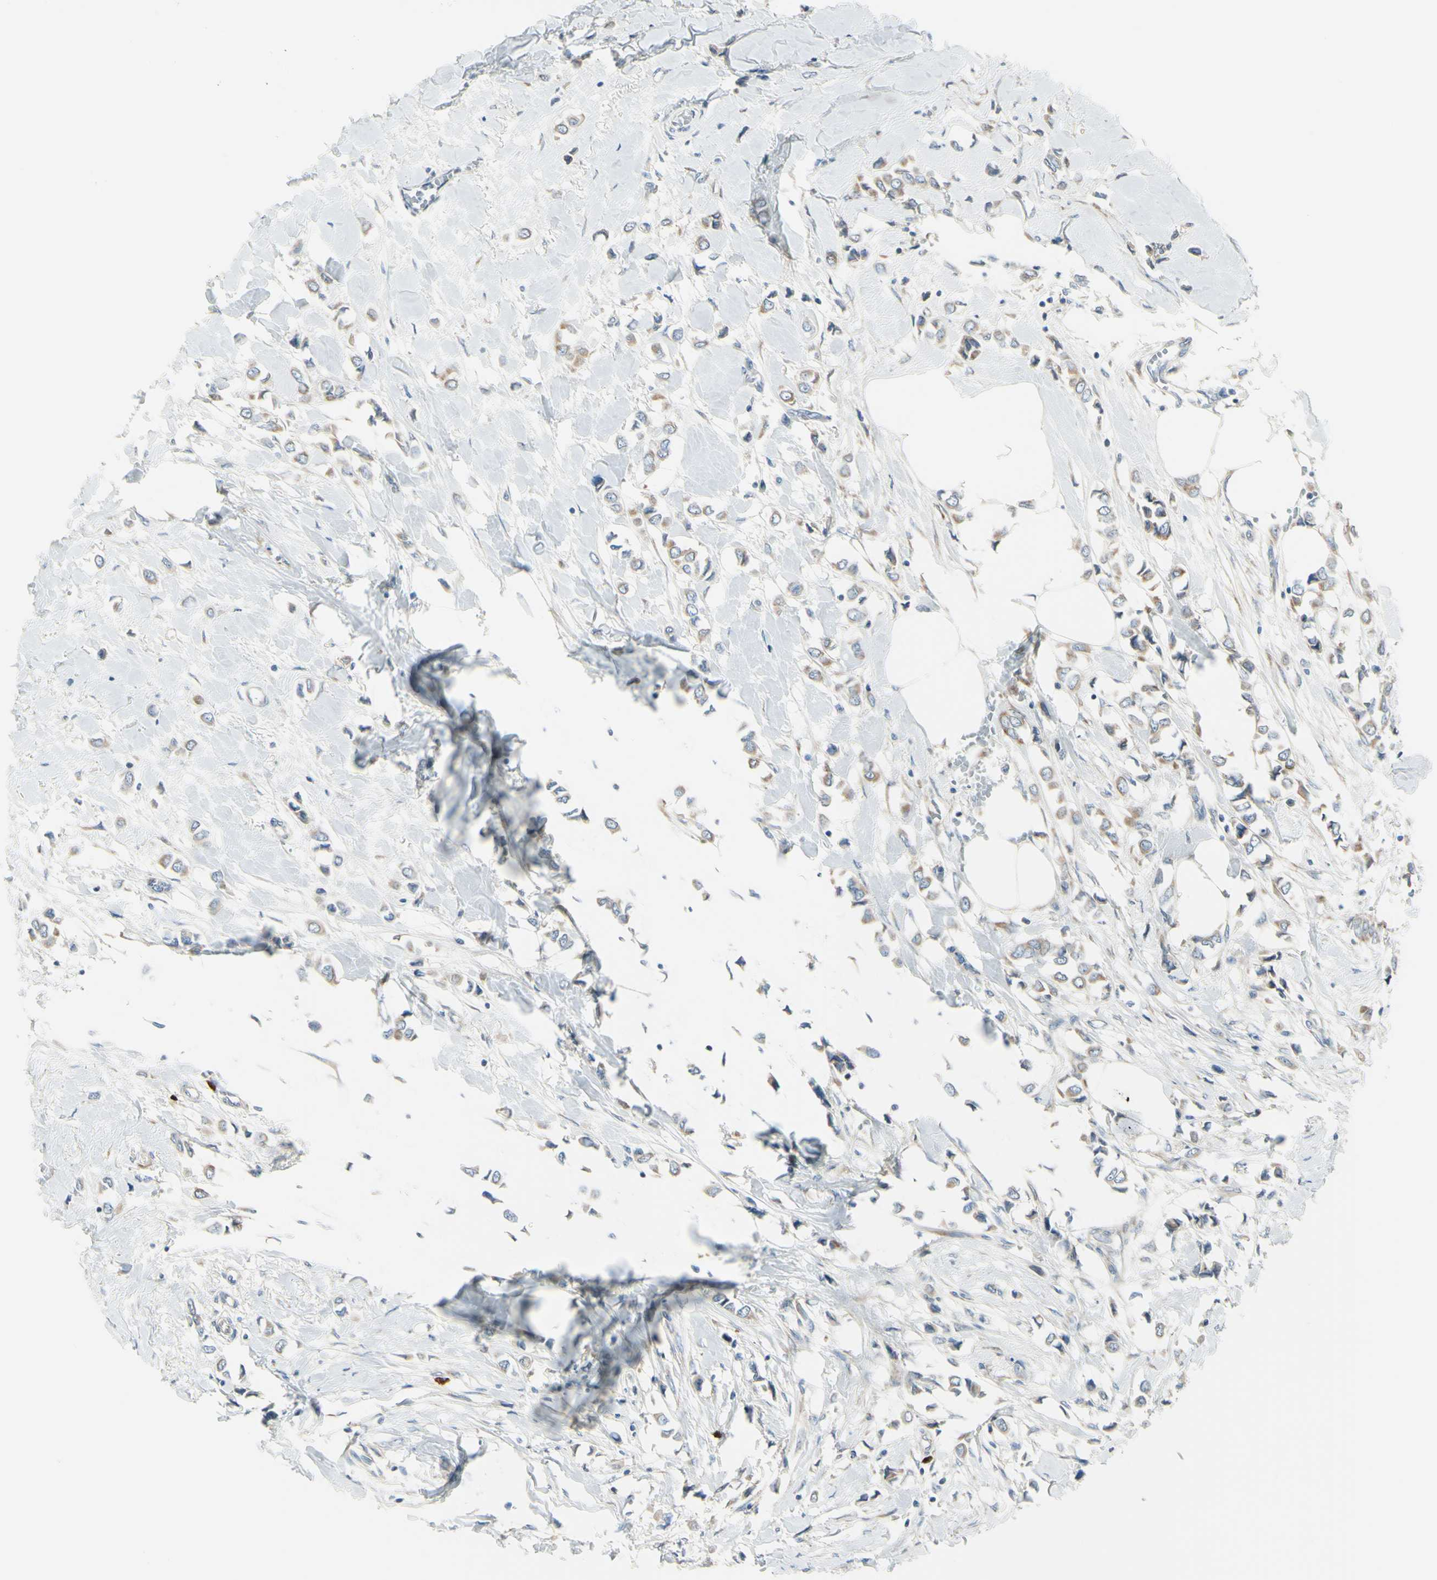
{"staining": {"intensity": "weak", "quantity": ">75%", "location": "cytoplasmic/membranous"}, "tissue": "breast cancer", "cell_type": "Tumor cells", "image_type": "cancer", "snomed": [{"axis": "morphology", "description": "Lobular carcinoma"}, {"axis": "topography", "description": "Breast"}], "caption": "Human lobular carcinoma (breast) stained for a protein (brown) reveals weak cytoplasmic/membranous positive positivity in approximately >75% of tumor cells.", "gene": "SELENOS", "patient": {"sex": "female", "age": 51}}